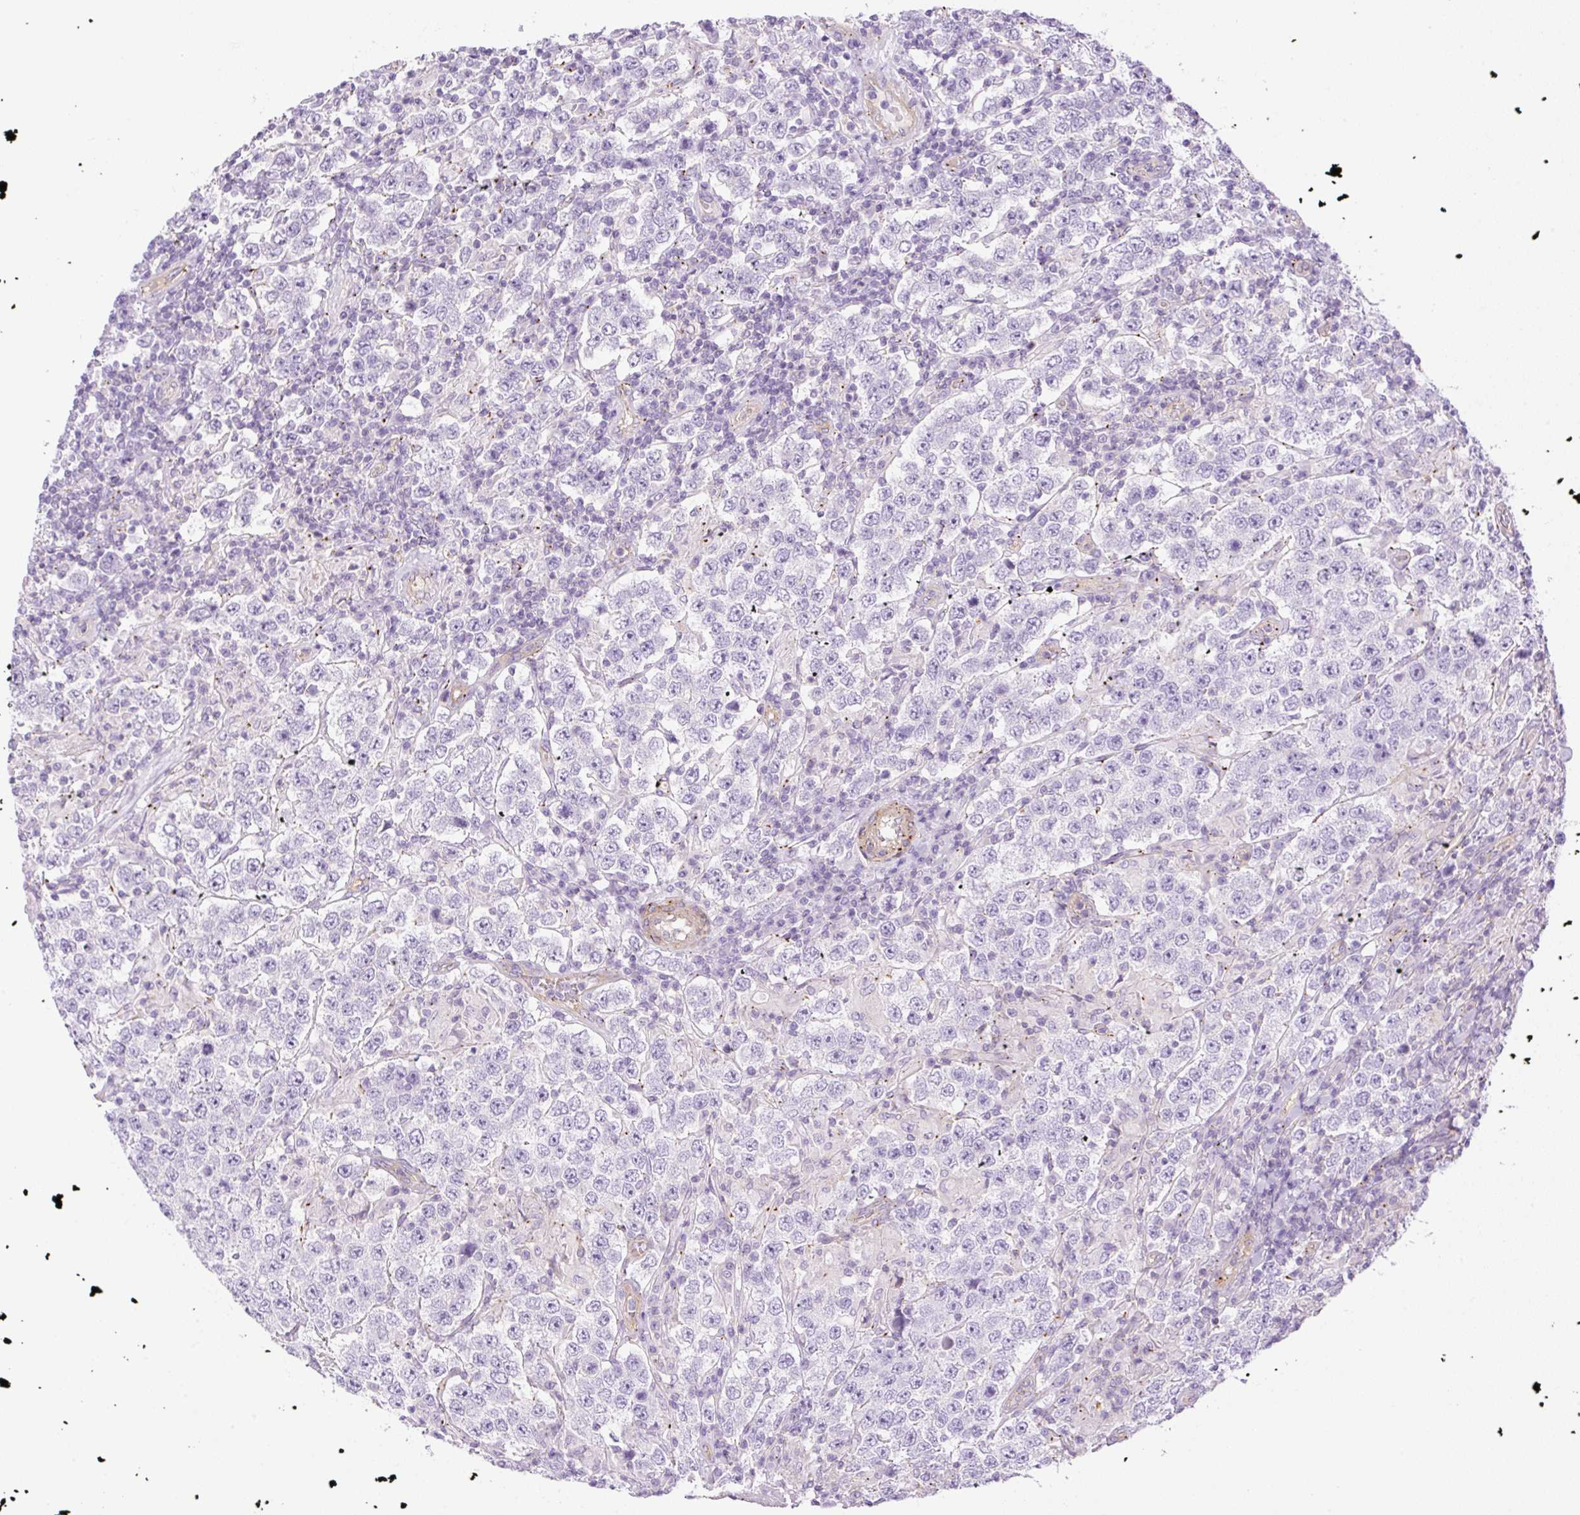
{"staining": {"intensity": "negative", "quantity": "none", "location": "none"}, "tissue": "testis cancer", "cell_type": "Tumor cells", "image_type": "cancer", "snomed": [{"axis": "morphology", "description": "Normal tissue, NOS"}, {"axis": "morphology", "description": "Urothelial carcinoma, High grade"}, {"axis": "morphology", "description": "Seminoma, NOS"}, {"axis": "morphology", "description": "Carcinoma, Embryonal, NOS"}, {"axis": "topography", "description": "Urinary bladder"}, {"axis": "topography", "description": "Testis"}], "caption": "The photomicrograph demonstrates no staining of tumor cells in seminoma (testis).", "gene": "EHD3", "patient": {"sex": "male", "age": 41}}